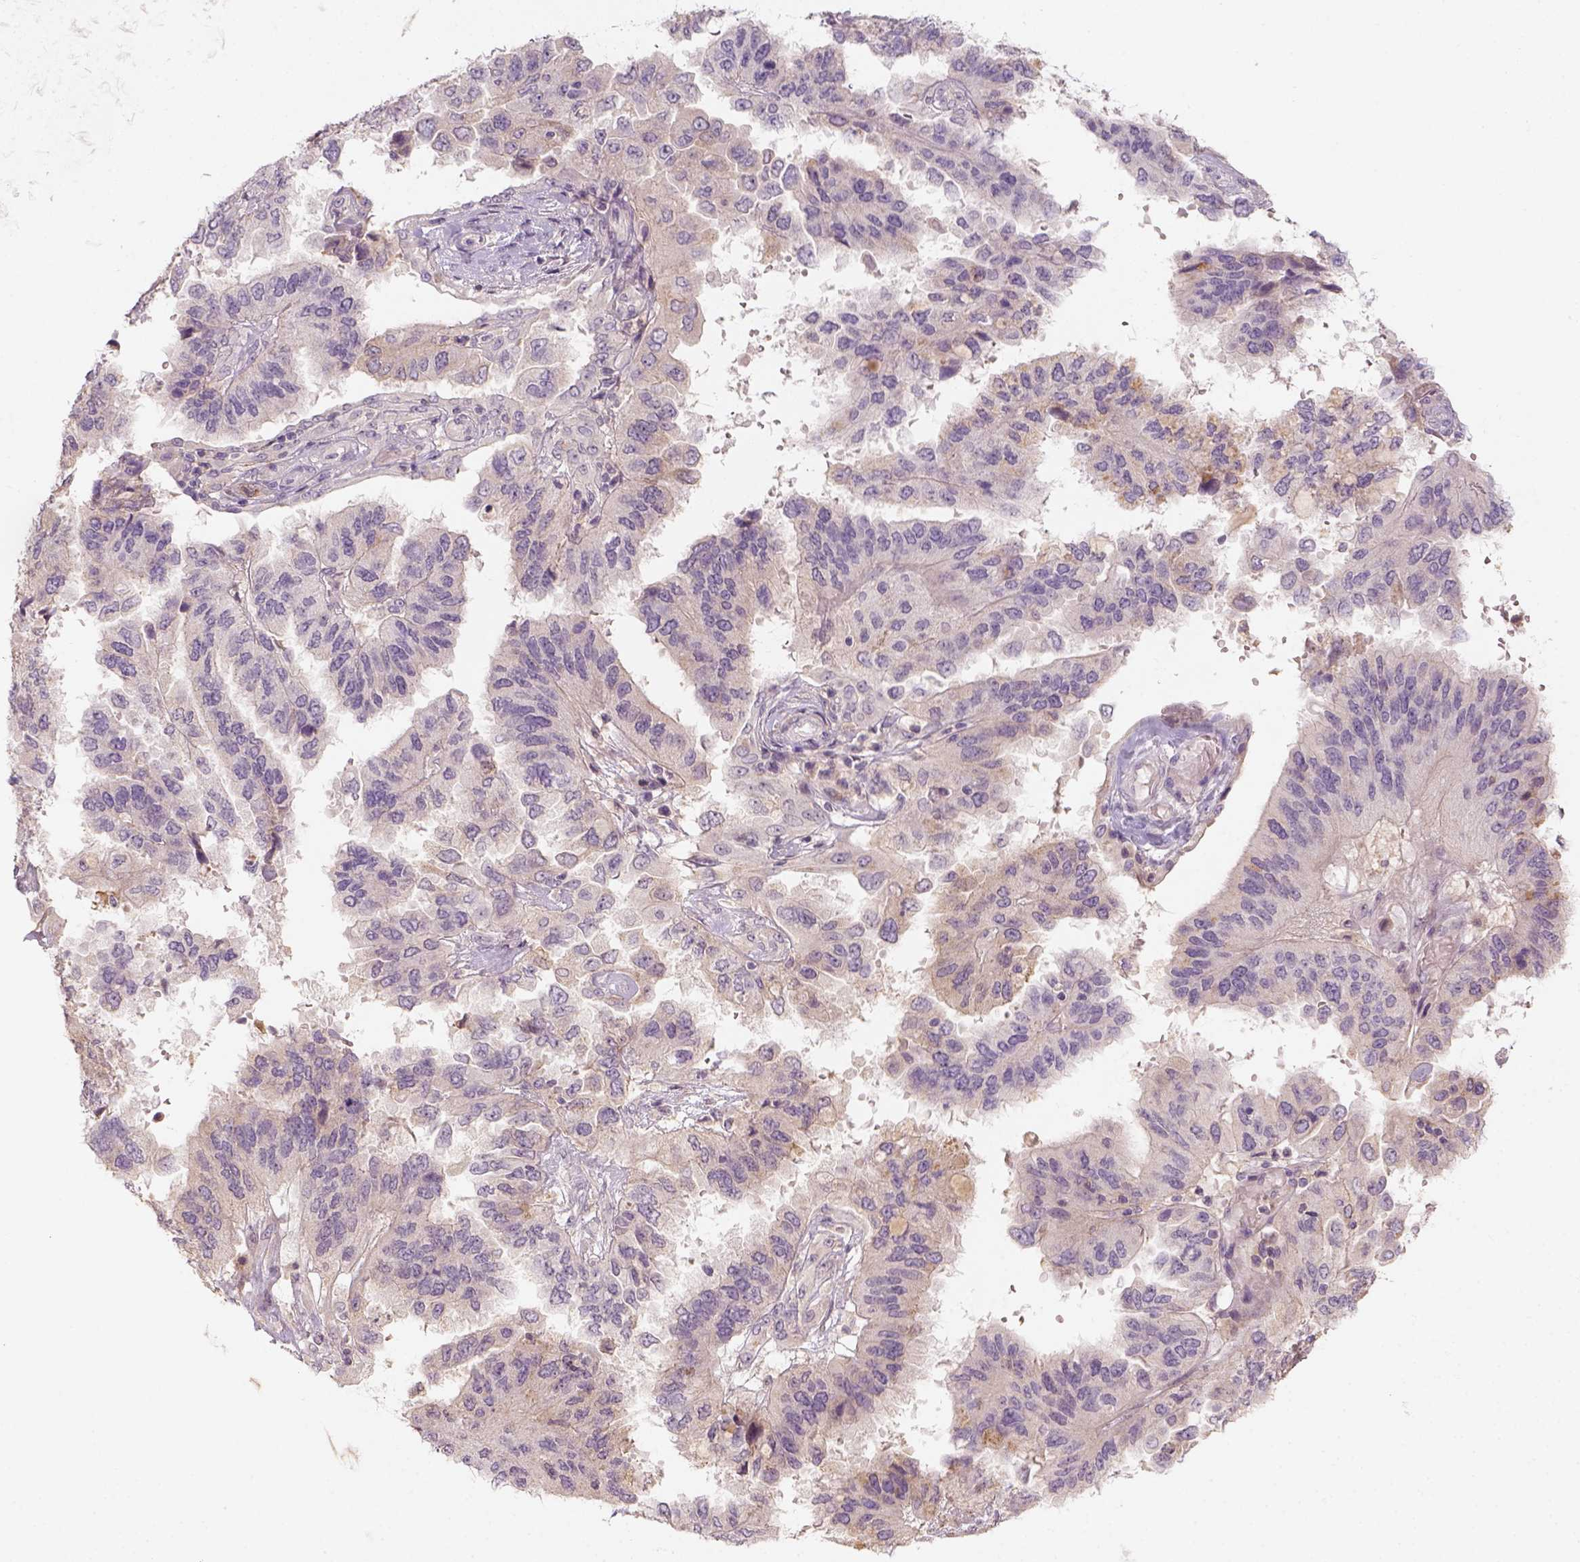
{"staining": {"intensity": "weak", "quantity": "<25%", "location": "cytoplasmic/membranous"}, "tissue": "ovarian cancer", "cell_type": "Tumor cells", "image_type": "cancer", "snomed": [{"axis": "morphology", "description": "Cystadenocarcinoma, serous, NOS"}, {"axis": "topography", "description": "Ovary"}], "caption": "Ovarian serous cystadenocarcinoma was stained to show a protein in brown. There is no significant expression in tumor cells.", "gene": "AQP9", "patient": {"sex": "female", "age": 79}}